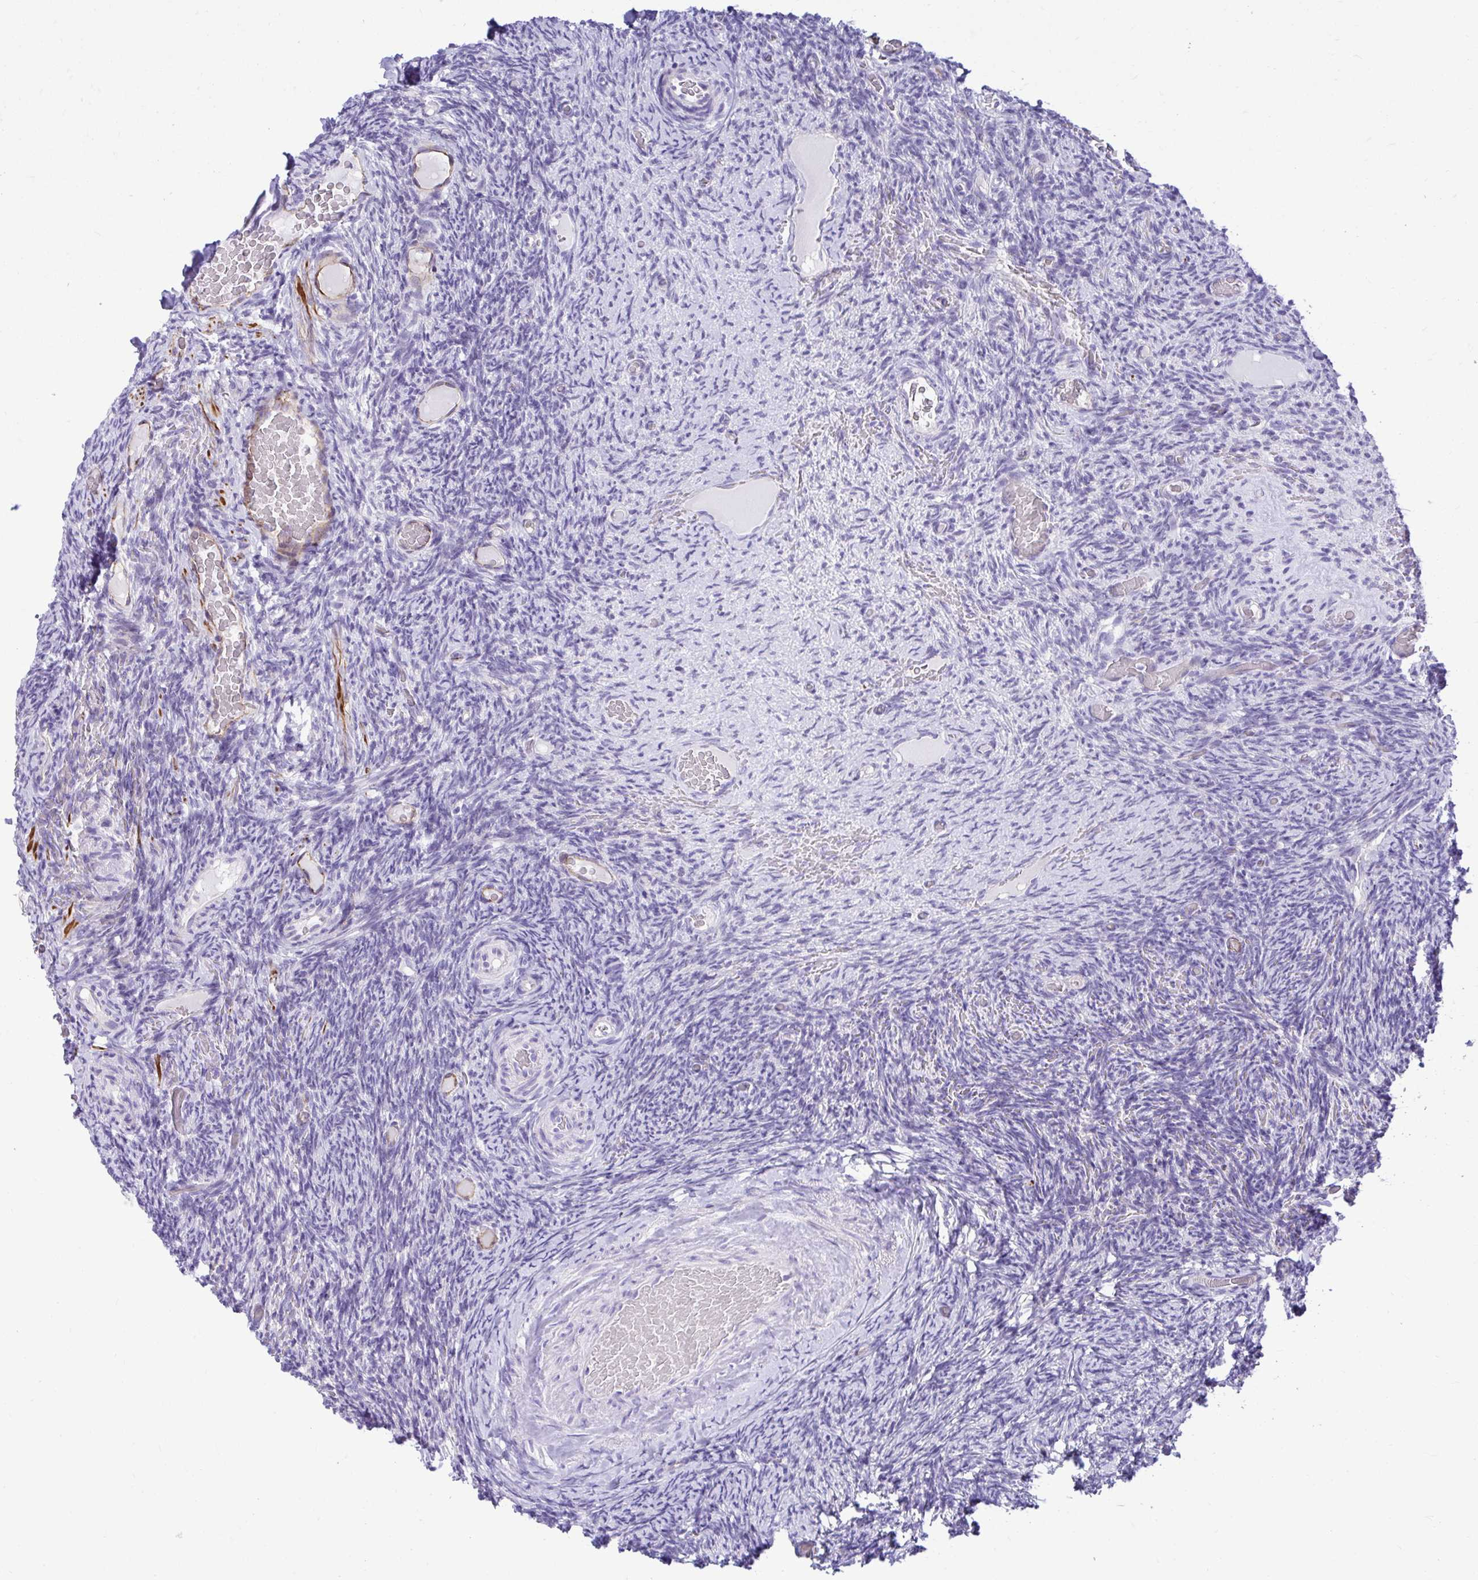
{"staining": {"intensity": "negative", "quantity": "none", "location": "none"}, "tissue": "ovary", "cell_type": "Ovarian stroma cells", "image_type": "normal", "snomed": [{"axis": "morphology", "description": "Normal tissue, NOS"}, {"axis": "topography", "description": "Ovary"}], "caption": "Ovarian stroma cells show no significant expression in unremarkable ovary. Brightfield microscopy of immunohistochemistry (IHC) stained with DAB (3,3'-diaminobenzidine) (brown) and hematoxylin (blue), captured at high magnification.", "gene": "ABCG2", "patient": {"sex": "female", "age": 34}}